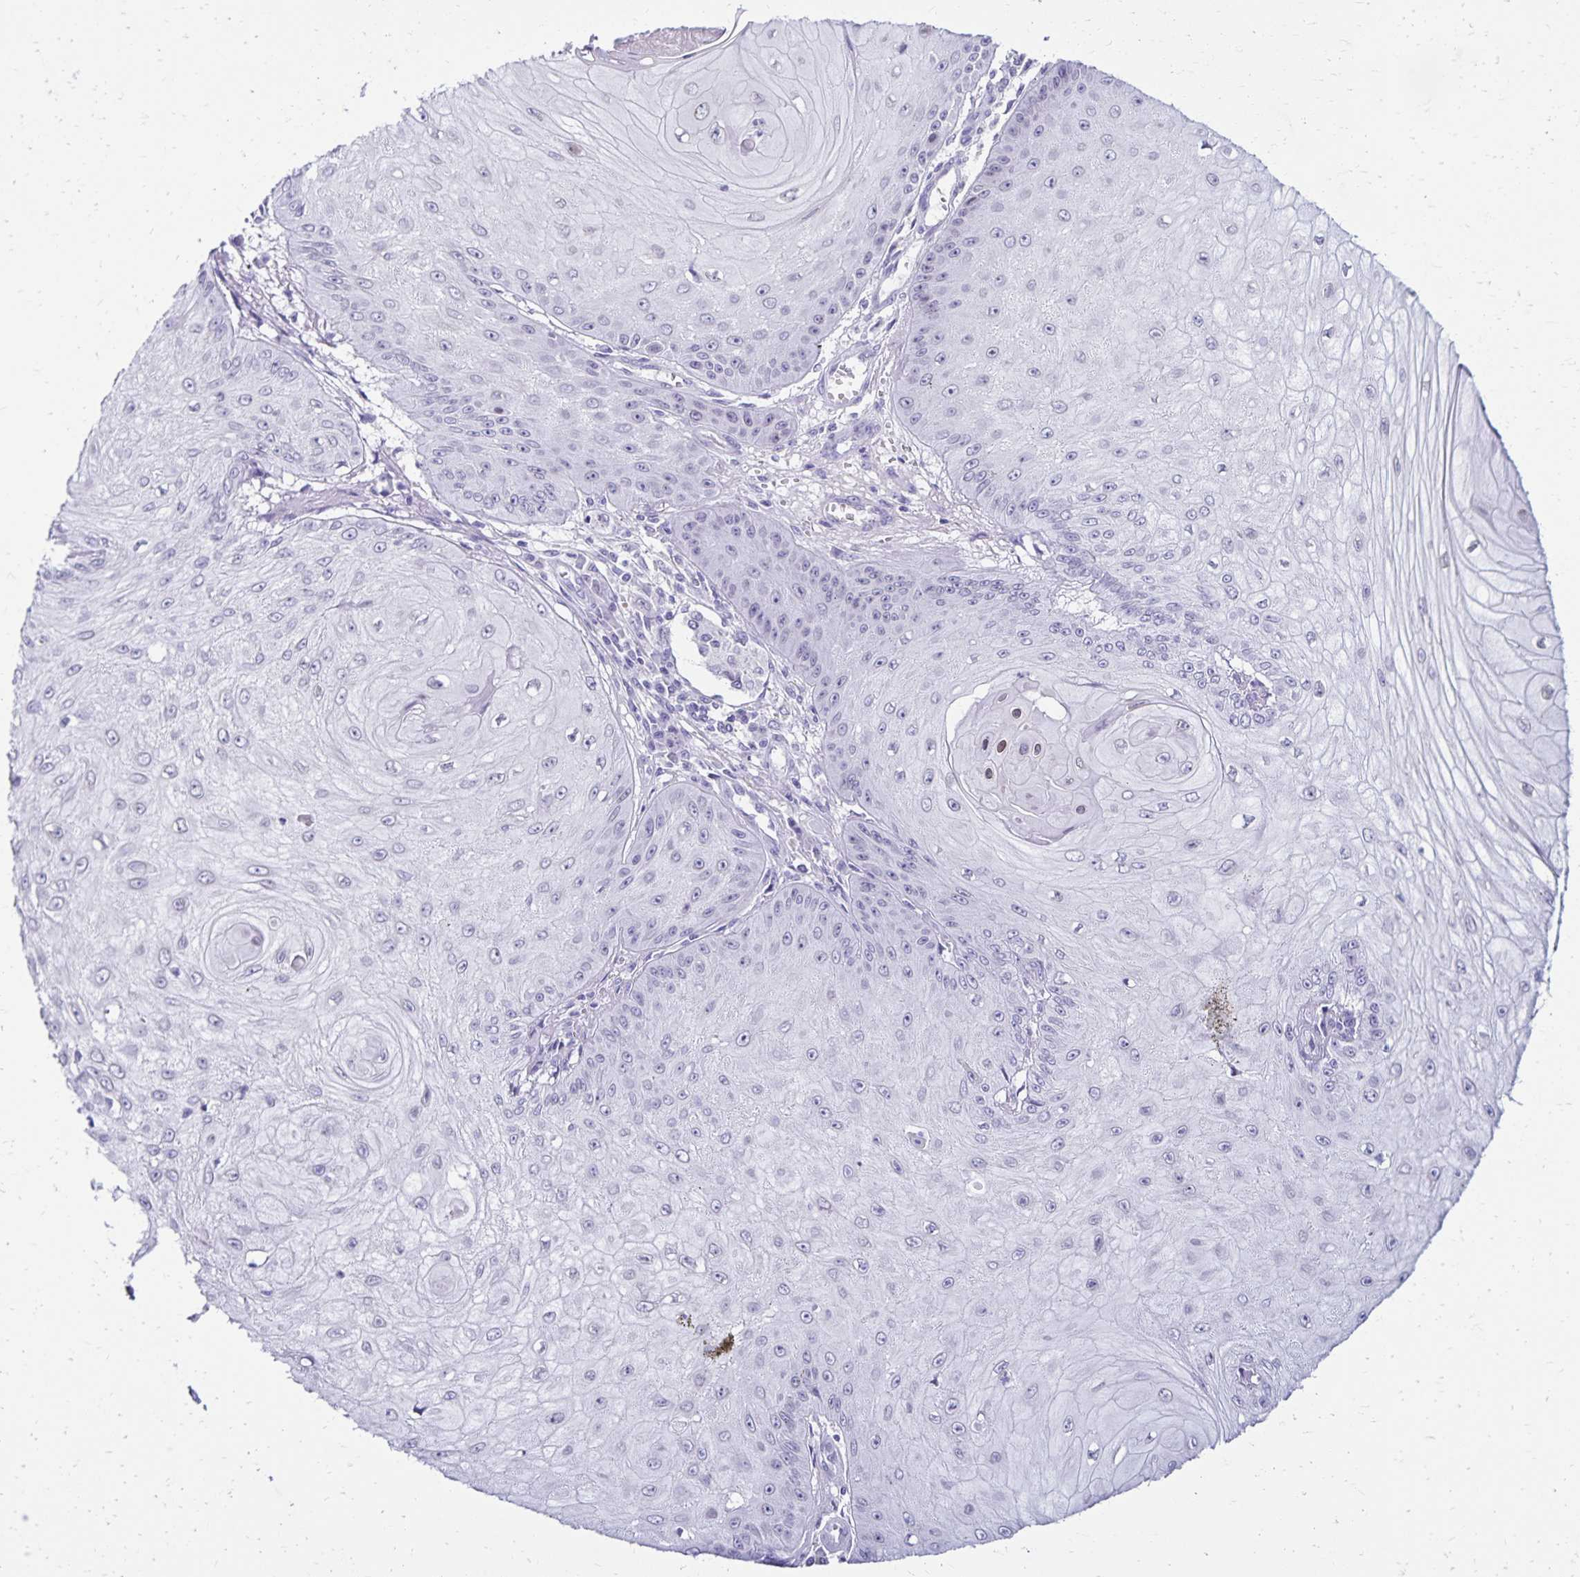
{"staining": {"intensity": "negative", "quantity": "none", "location": "none"}, "tissue": "skin cancer", "cell_type": "Tumor cells", "image_type": "cancer", "snomed": [{"axis": "morphology", "description": "Squamous cell carcinoma, NOS"}, {"axis": "topography", "description": "Skin"}], "caption": "Tumor cells show no significant protein expression in squamous cell carcinoma (skin).", "gene": "FAM166C", "patient": {"sex": "male", "age": 70}}